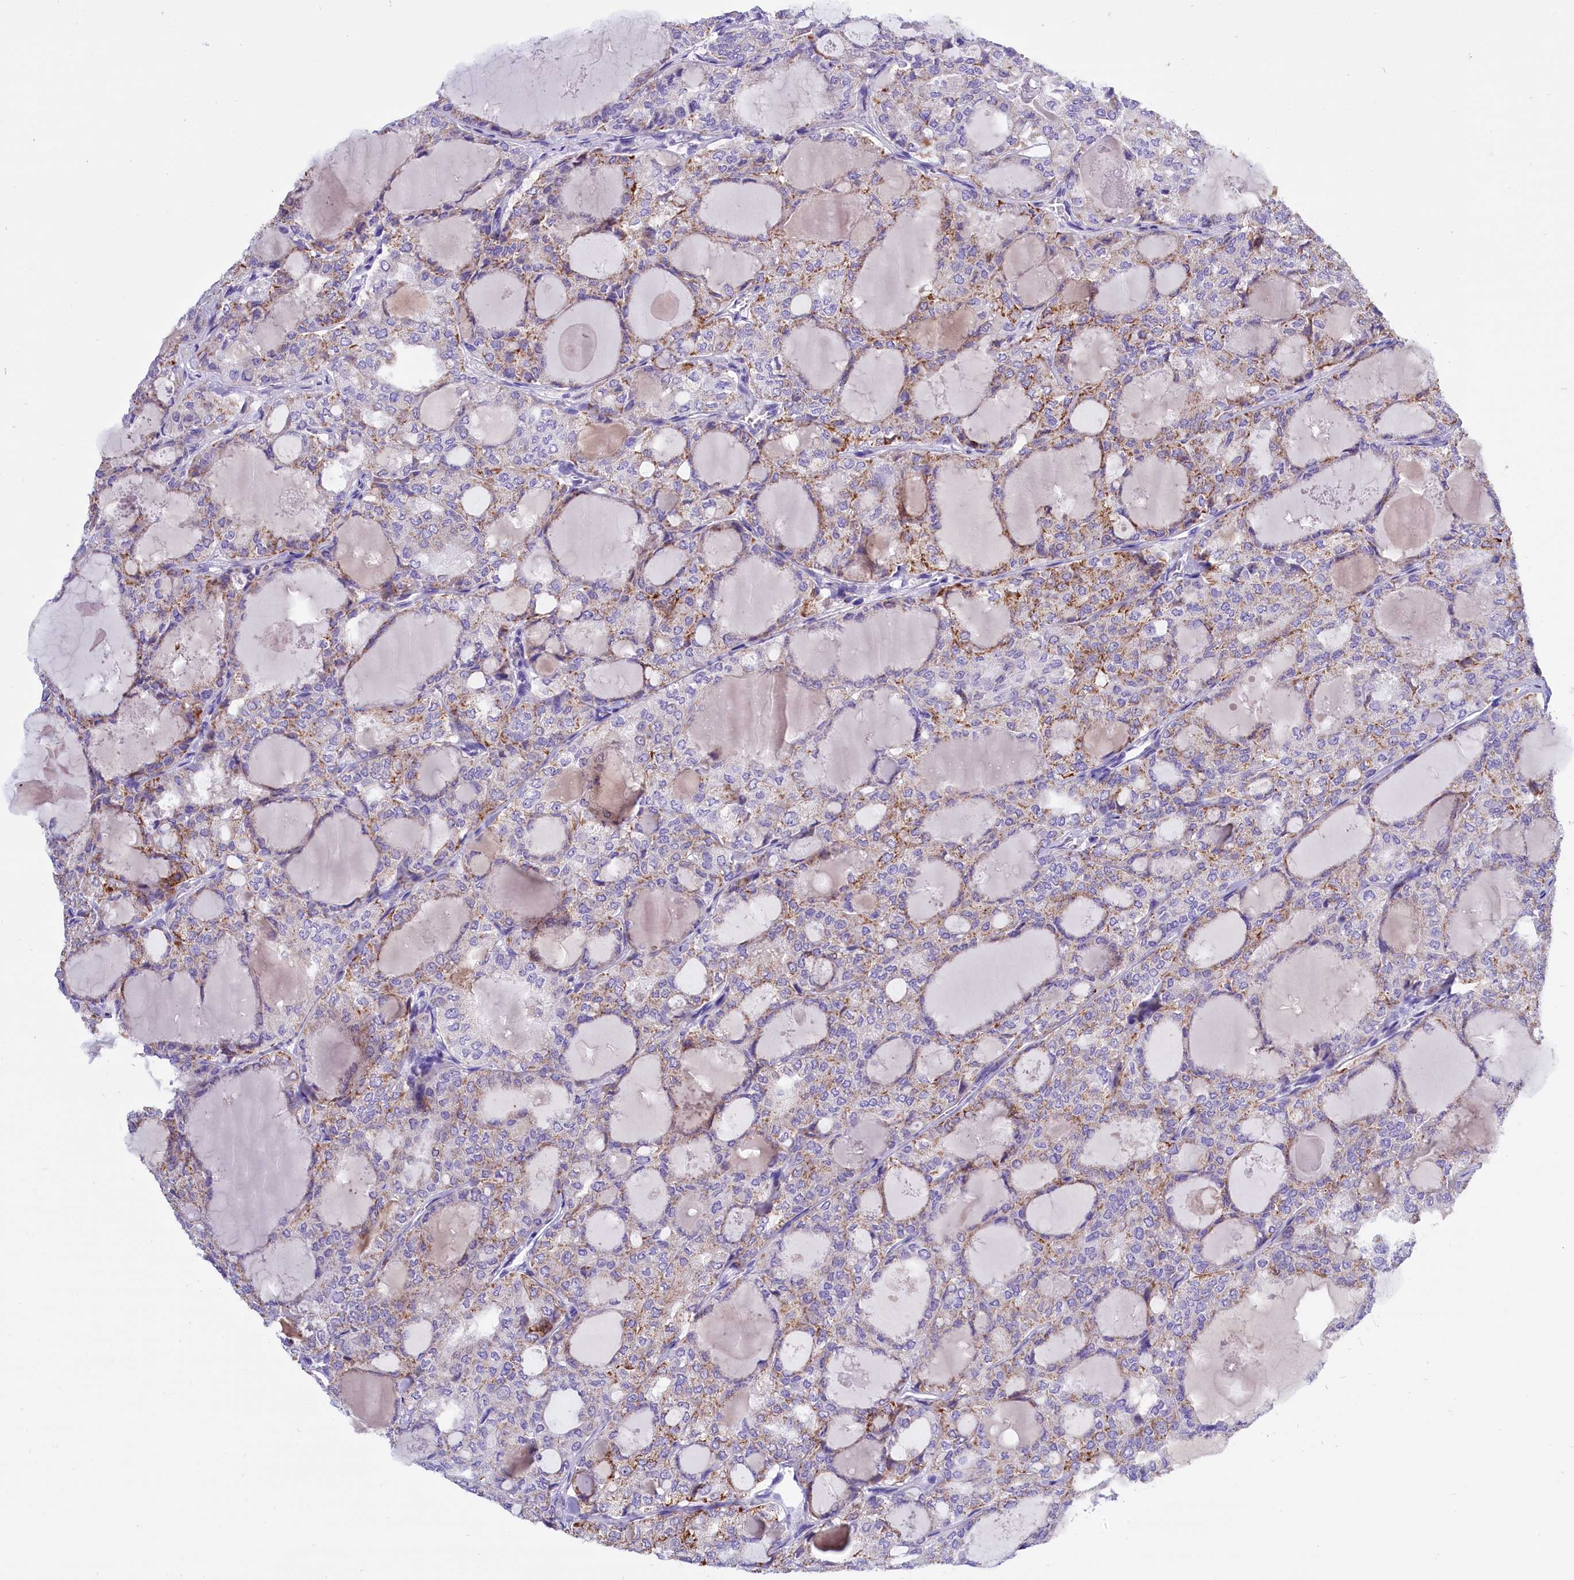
{"staining": {"intensity": "moderate", "quantity": ">75%", "location": "cytoplasmic/membranous"}, "tissue": "thyroid cancer", "cell_type": "Tumor cells", "image_type": "cancer", "snomed": [{"axis": "morphology", "description": "Follicular adenoma carcinoma, NOS"}, {"axis": "topography", "description": "Thyroid gland"}], "caption": "IHC photomicrograph of neoplastic tissue: human thyroid follicular adenoma carcinoma stained using IHC exhibits medium levels of moderate protein expression localized specifically in the cytoplasmic/membranous of tumor cells, appearing as a cytoplasmic/membranous brown color.", "gene": "ABAT", "patient": {"sex": "male", "age": 75}}